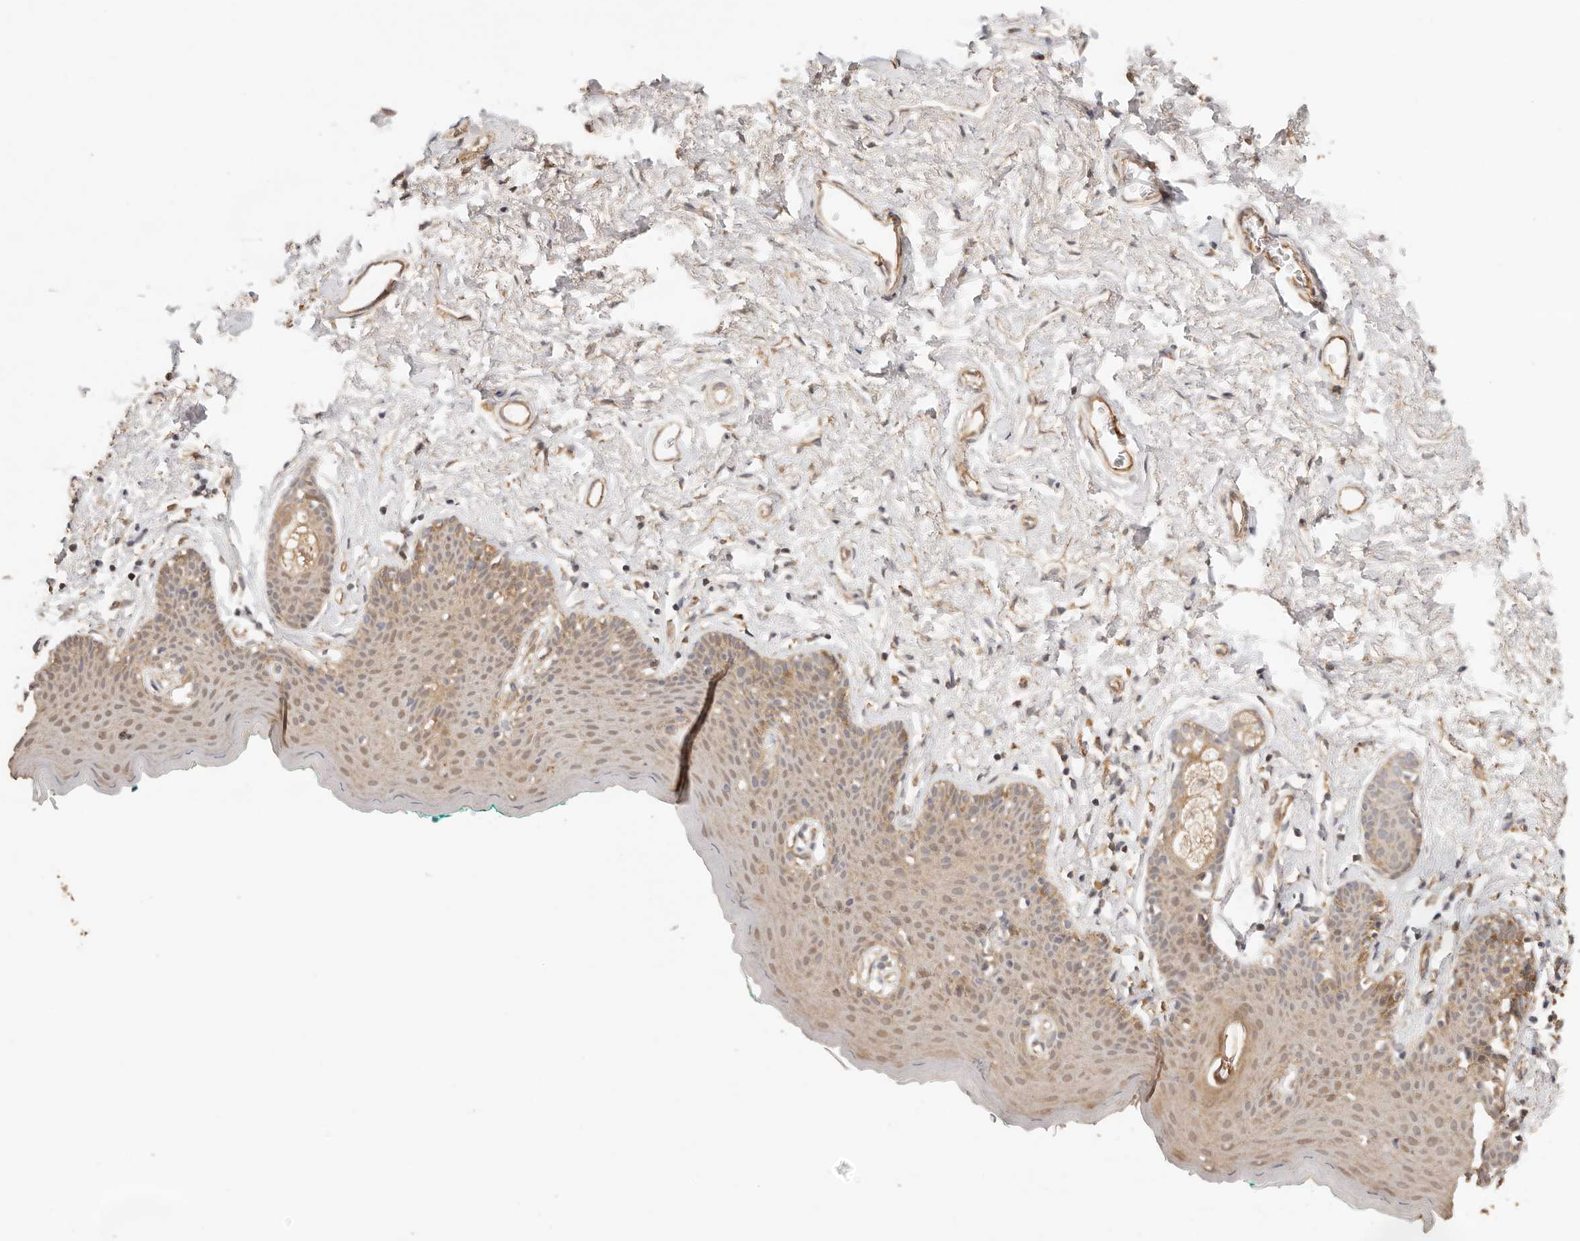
{"staining": {"intensity": "moderate", "quantity": ">75%", "location": "cytoplasmic/membranous"}, "tissue": "skin", "cell_type": "Epidermal cells", "image_type": "normal", "snomed": [{"axis": "morphology", "description": "Normal tissue, NOS"}, {"axis": "topography", "description": "Vulva"}], "caption": "A medium amount of moderate cytoplasmic/membranous positivity is appreciated in about >75% of epidermal cells in benign skin. The protein of interest is stained brown, and the nuclei are stained in blue (DAB IHC with brightfield microscopy, high magnification).", "gene": "AFDN", "patient": {"sex": "female", "age": 66}}